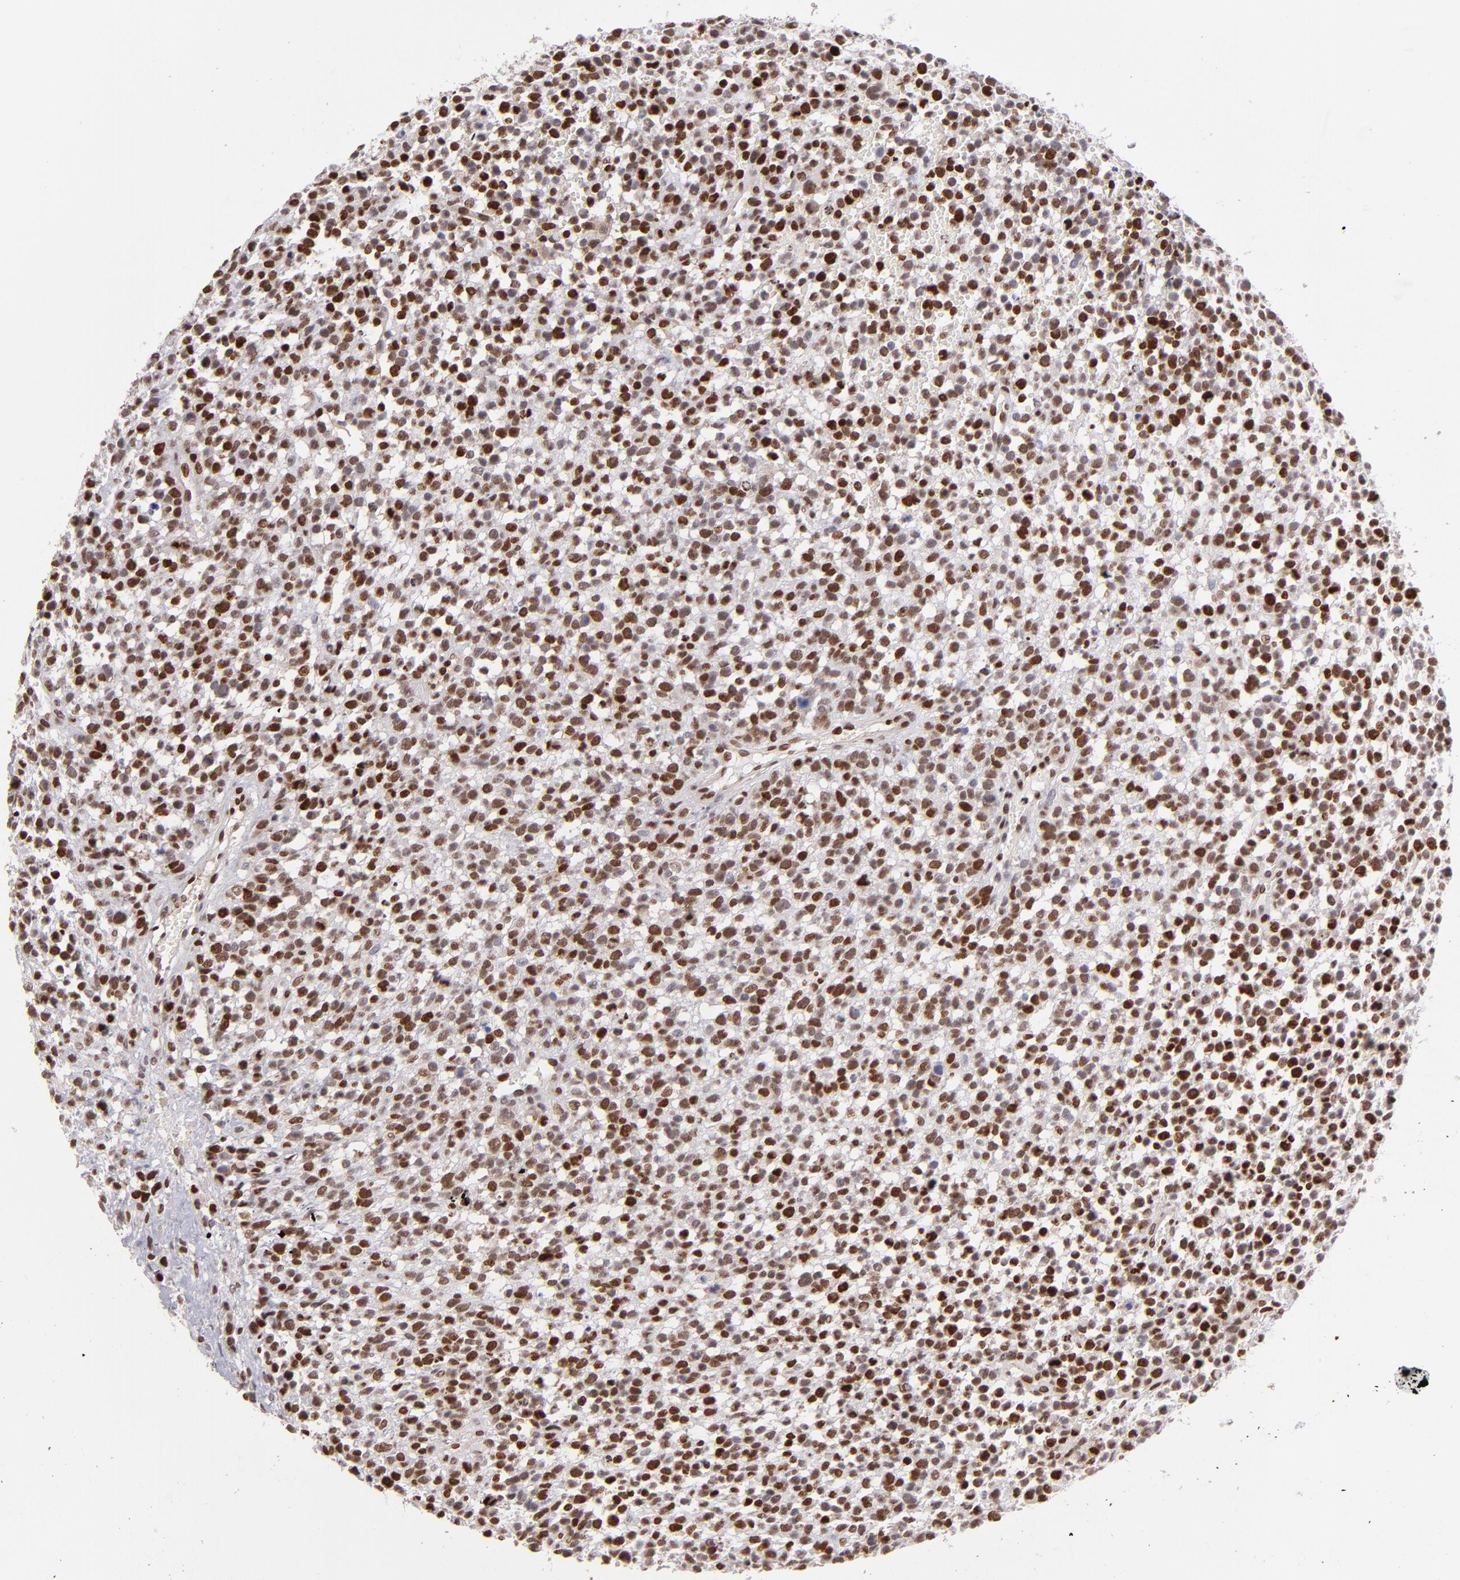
{"staining": {"intensity": "strong", "quantity": ">75%", "location": "nuclear"}, "tissue": "glioma", "cell_type": "Tumor cells", "image_type": "cancer", "snomed": [{"axis": "morphology", "description": "Glioma, malignant, High grade"}, {"axis": "topography", "description": "Brain"}], "caption": "The immunohistochemical stain highlights strong nuclear expression in tumor cells of high-grade glioma (malignant) tissue.", "gene": "POLA1", "patient": {"sex": "male", "age": 66}}